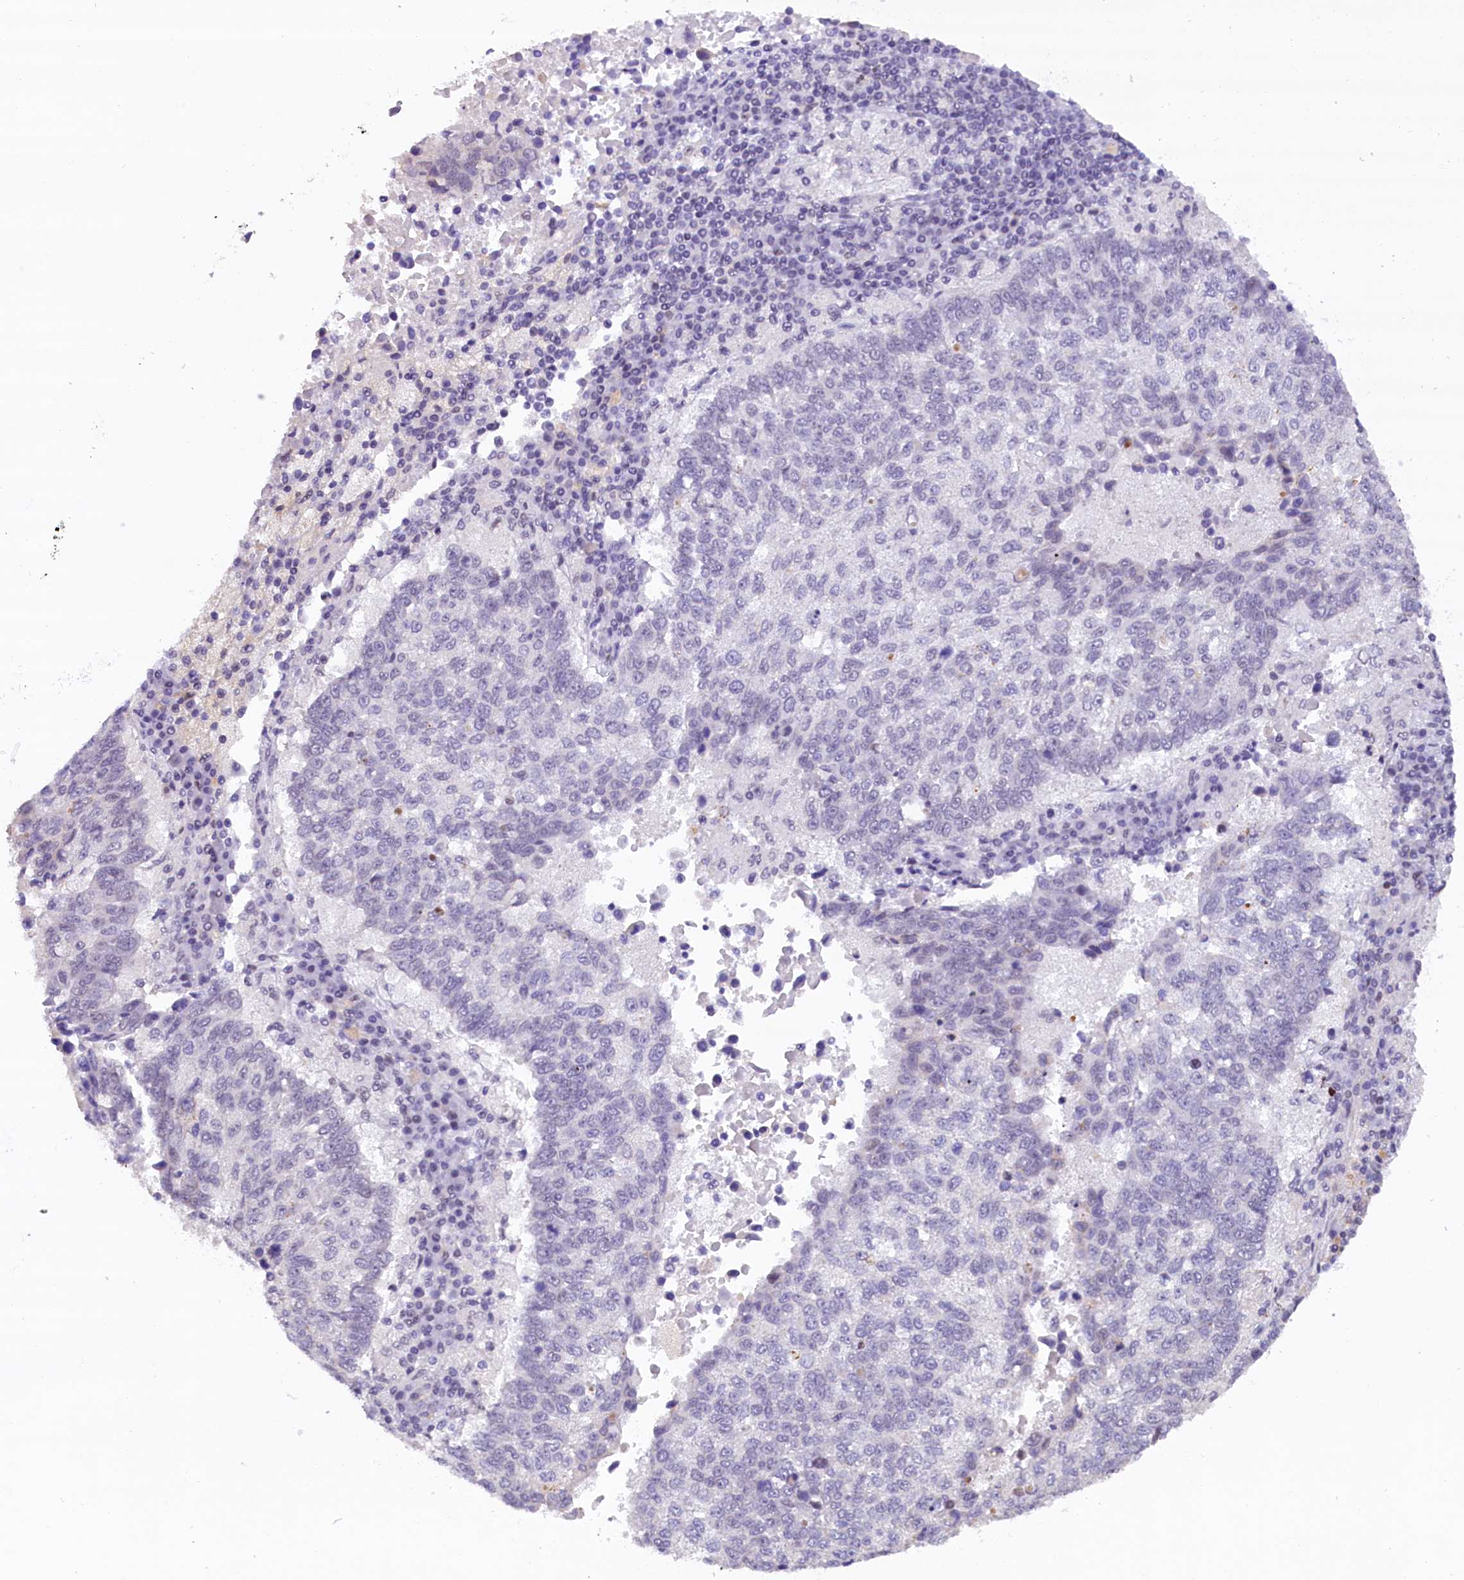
{"staining": {"intensity": "negative", "quantity": "none", "location": "none"}, "tissue": "lung cancer", "cell_type": "Tumor cells", "image_type": "cancer", "snomed": [{"axis": "morphology", "description": "Squamous cell carcinoma, NOS"}, {"axis": "topography", "description": "Lung"}], "caption": "Lung squamous cell carcinoma was stained to show a protein in brown. There is no significant positivity in tumor cells.", "gene": "CDYL2", "patient": {"sex": "male", "age": 73}}